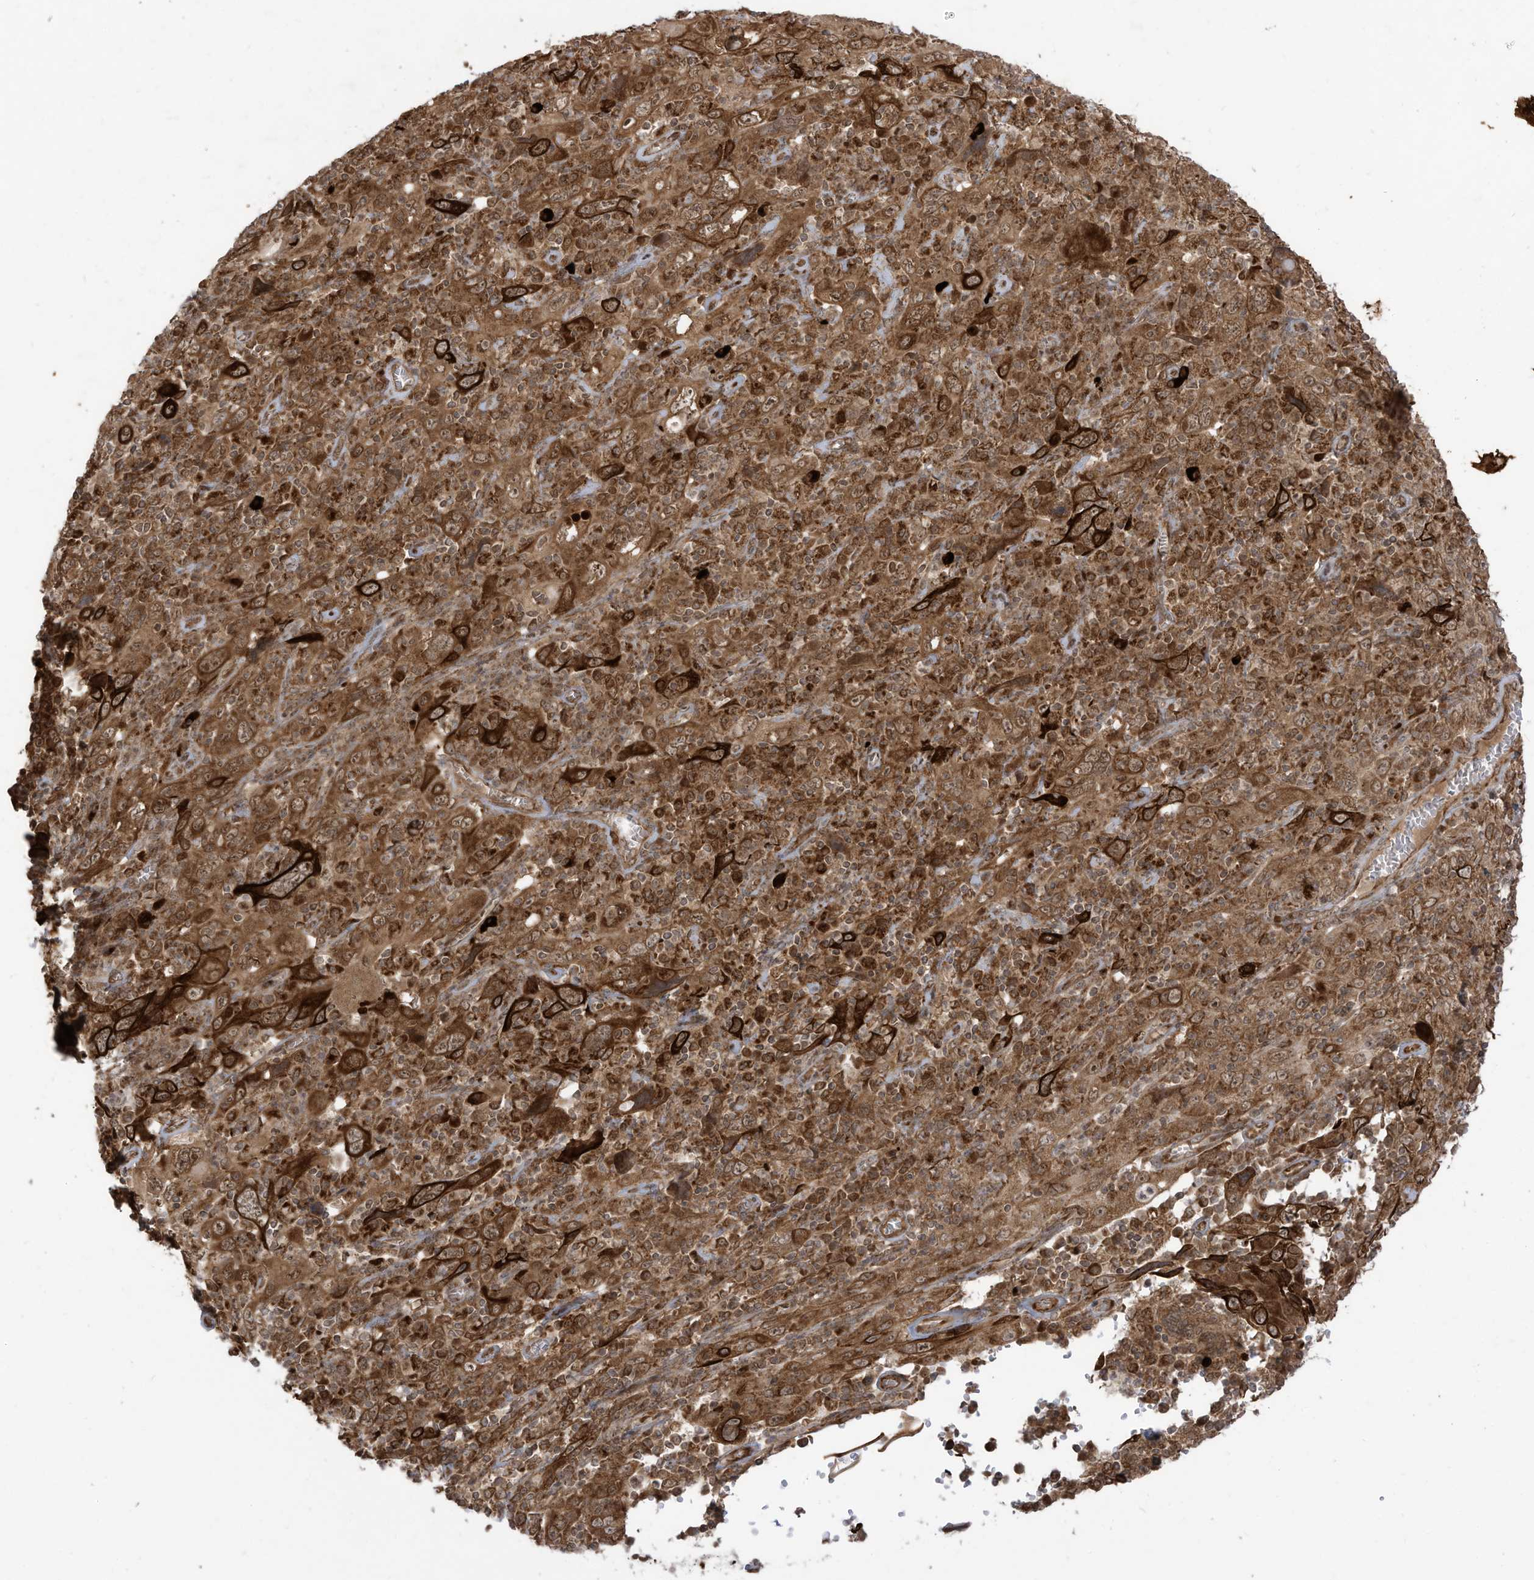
{"staining": {"intensity": "strong", "quantity": ">75%", "location": "cytoplasmic/membranous"}, "tissue": "cervical cancer", "cell_type": "Tumor cells", "image_type": "cancer", "snomed": [{"axis": "morphology", "description": "Squamous cell carcinoma, NOS"}, {"axis": "topography", "description": "Cervix"}], "caption": "Immunohistochemistry micrograph of neoplastic tissue: human squamous cell carcinoma (cervical) stained using immunohistochemistry (IHC) exhibits high levels of strong protein expression localized specifically in the cytoplasmic/membranous of tumor cells, appearing as a cytoplasmic/membranous brown color.", "gene": "TRIM67", "patient": {"sex": "female", "age": 46}}